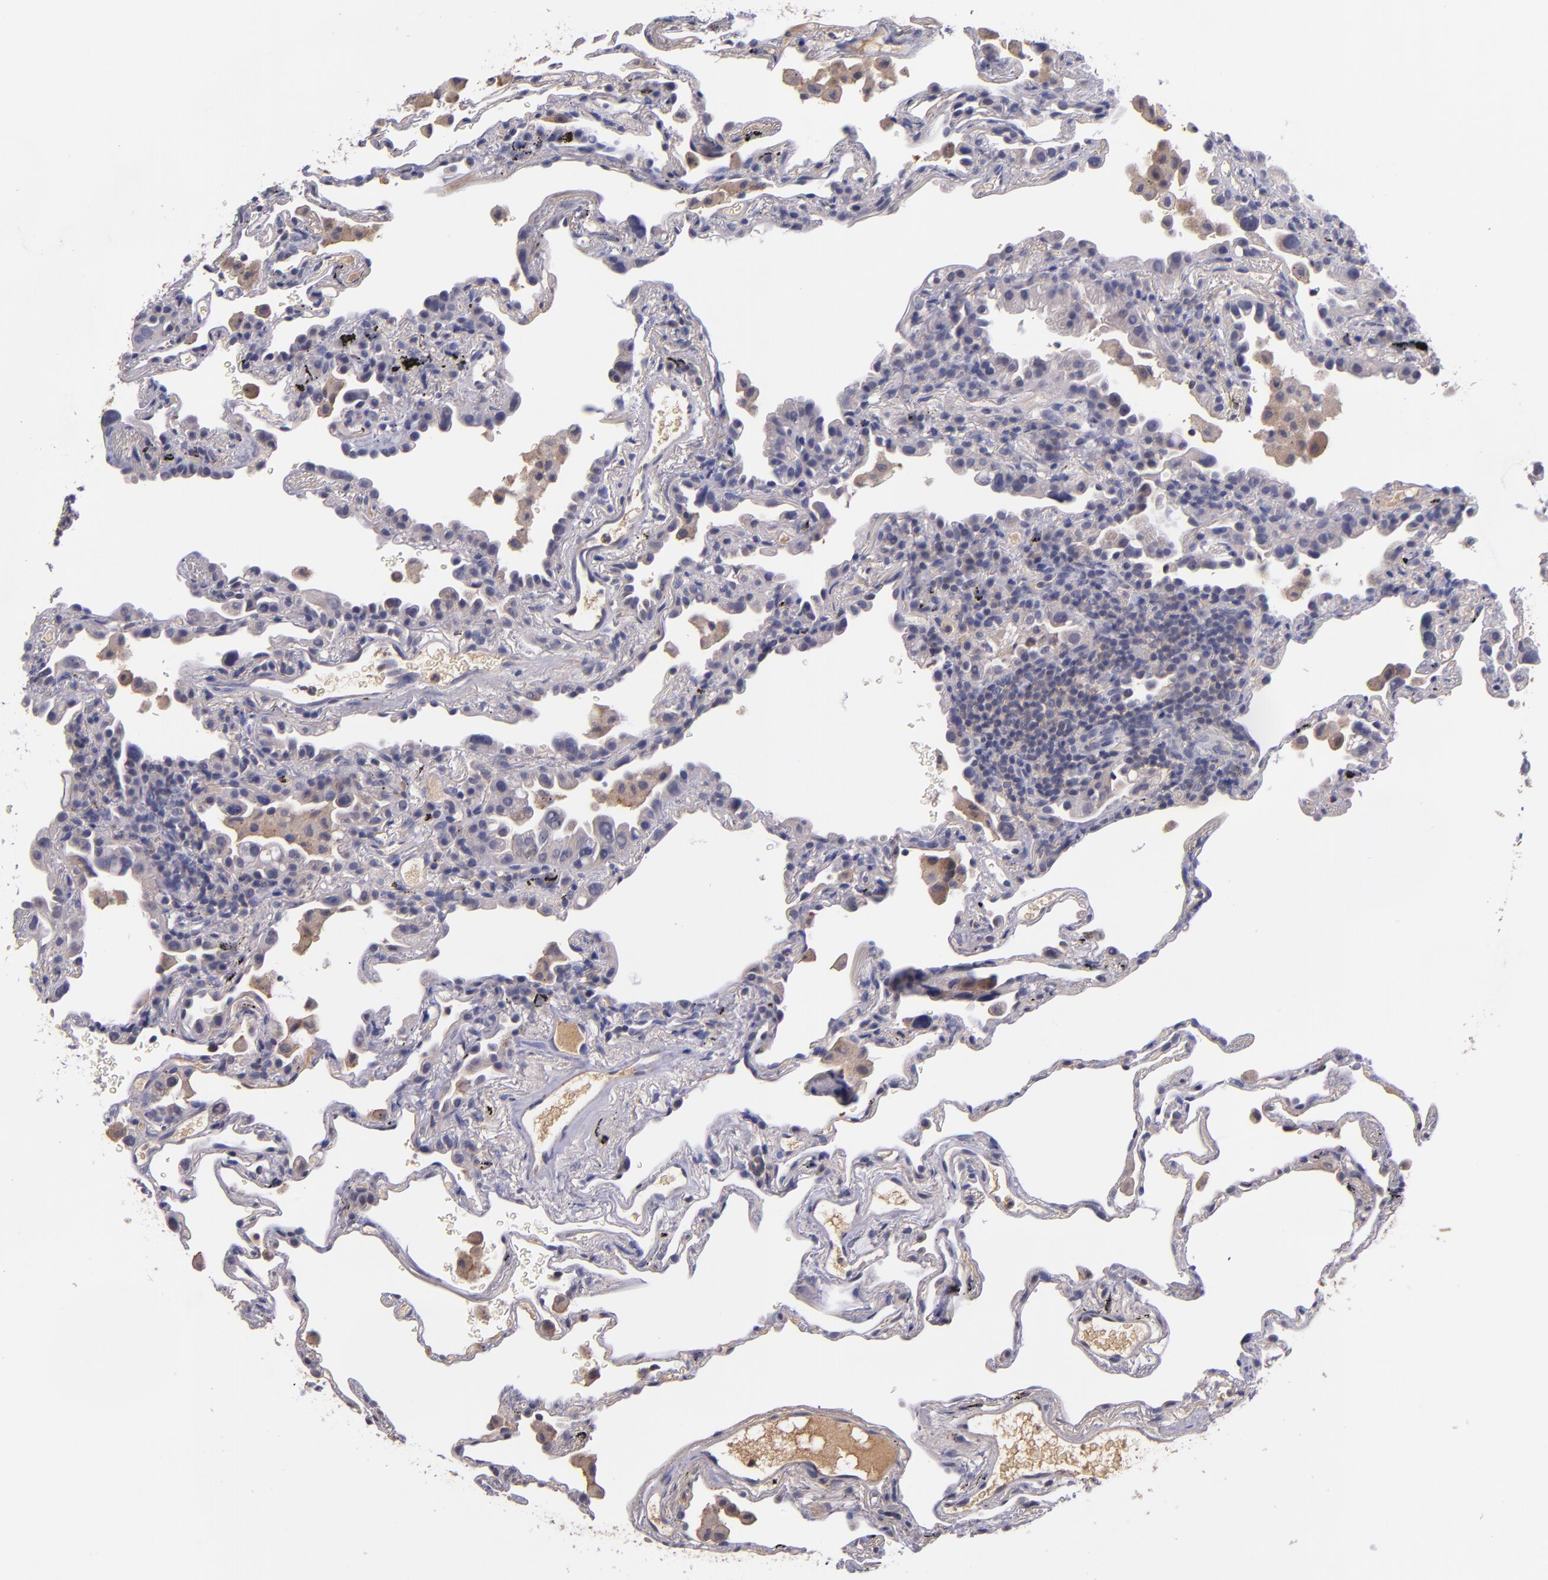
{"staining": {"intensity": "negative", "quantity": "none", "location": "none"}, "tissue": "lung", "cell_type": "Alveolar cells", "image_type": "normal", "snomed": [{"axis": "morphology", "description": "Normal tissue, NOS"}, {"axis": "morphology", "description": "Inflammation, NOS"}, {"axis": "topography", "description": "Lung"}], "caption": "High power microscopy micrograph of an IHC image of normal lung, revealing no significant expression in alveolar cells.", "gene": "RBP4", "patient": {"sex": "male", "age": 69}}